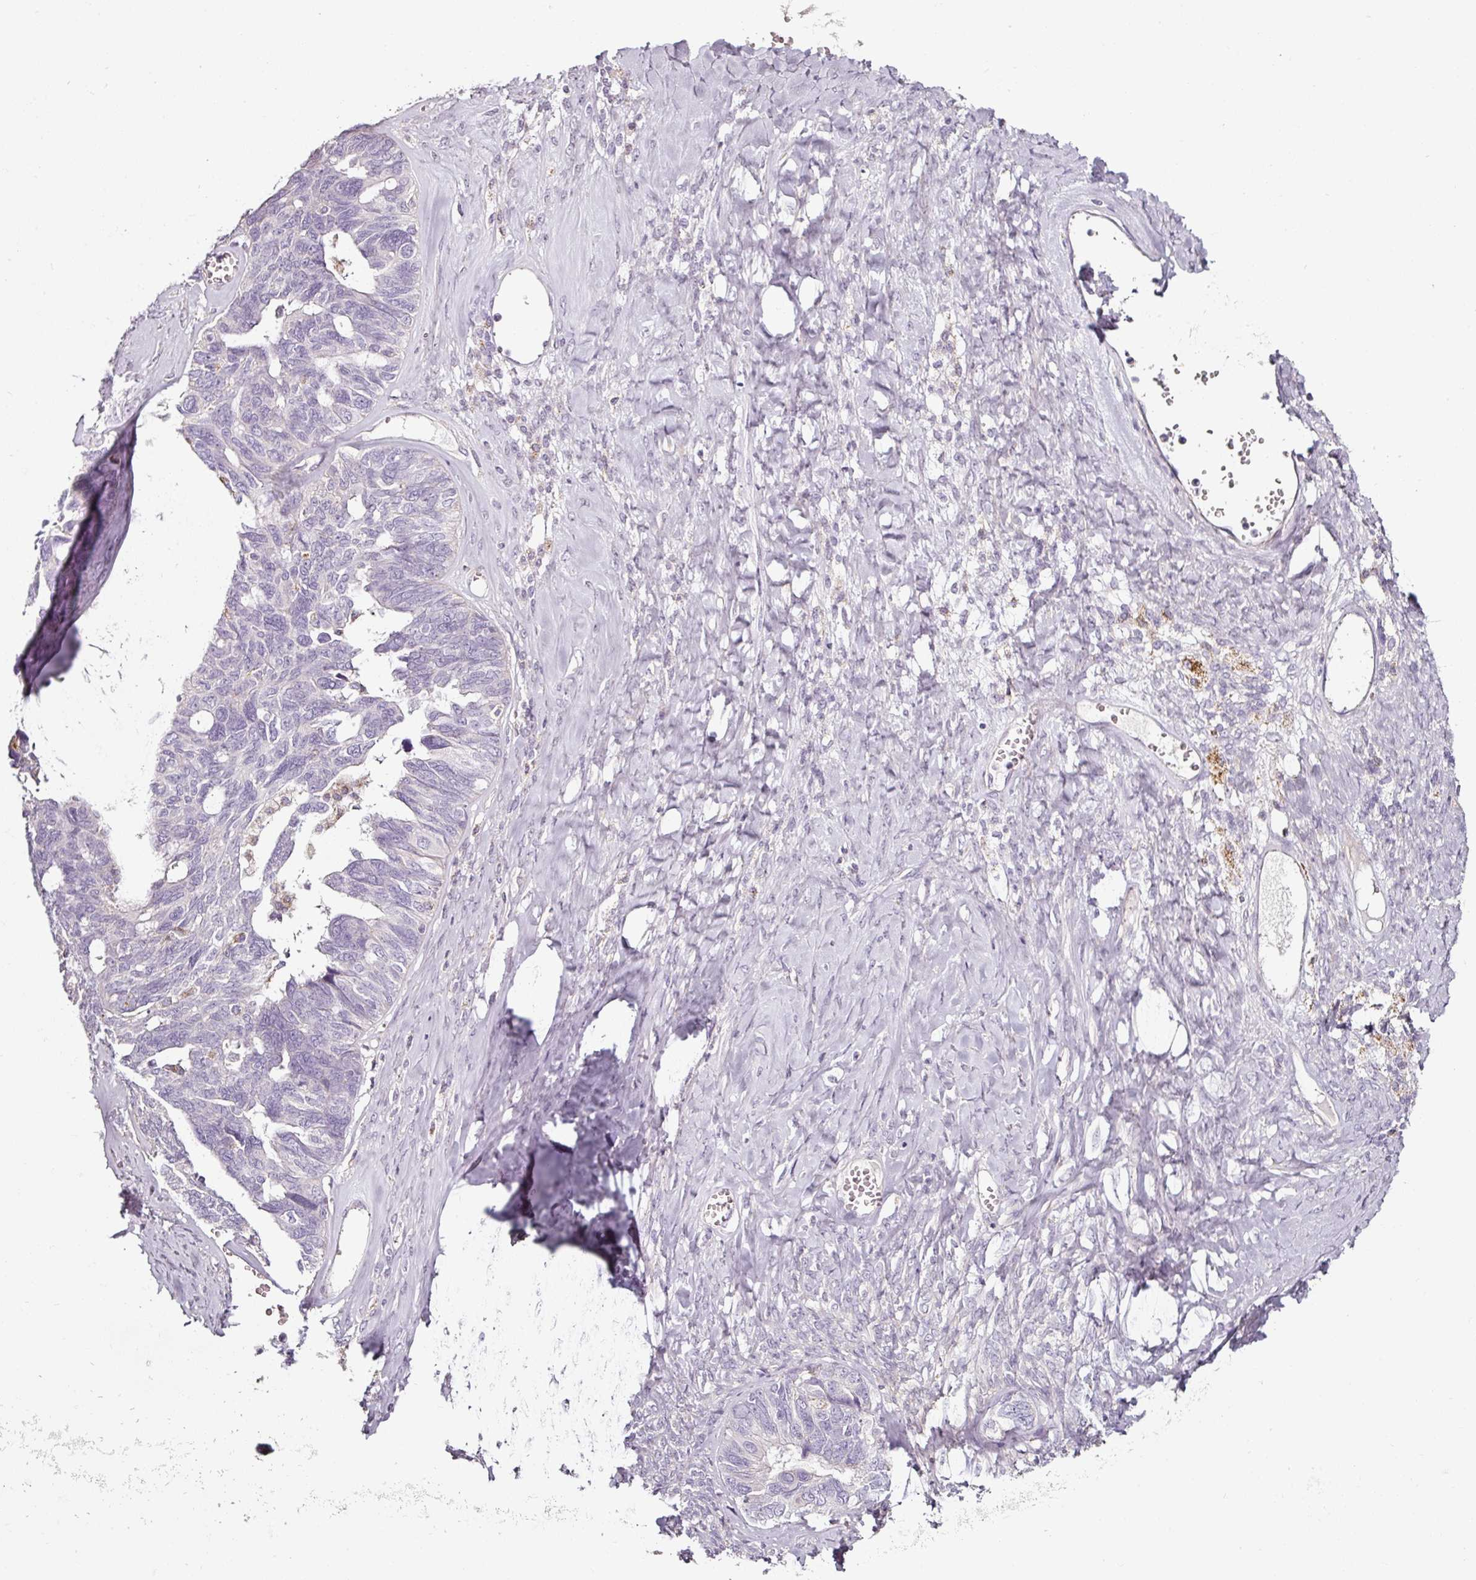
{"staining": {"intensity": "negative", "quantity": "none", "location": "none"}, "tissue": "ovarian cancer", "cell_type": "Tumor cells", "image_type": "cancer", "snomed": [{"axis": "morphology", "description": "Cystadenocarcinoma, serous, NOS"}, {"axis": "topography", "description": "Ovary"}], "caption": "Ovarian cancer was stained to show a protein in brown. There is no significant staining in tumor cells.", "gene": "CAP2", "patient": {"sex": "female", "age": 79}}